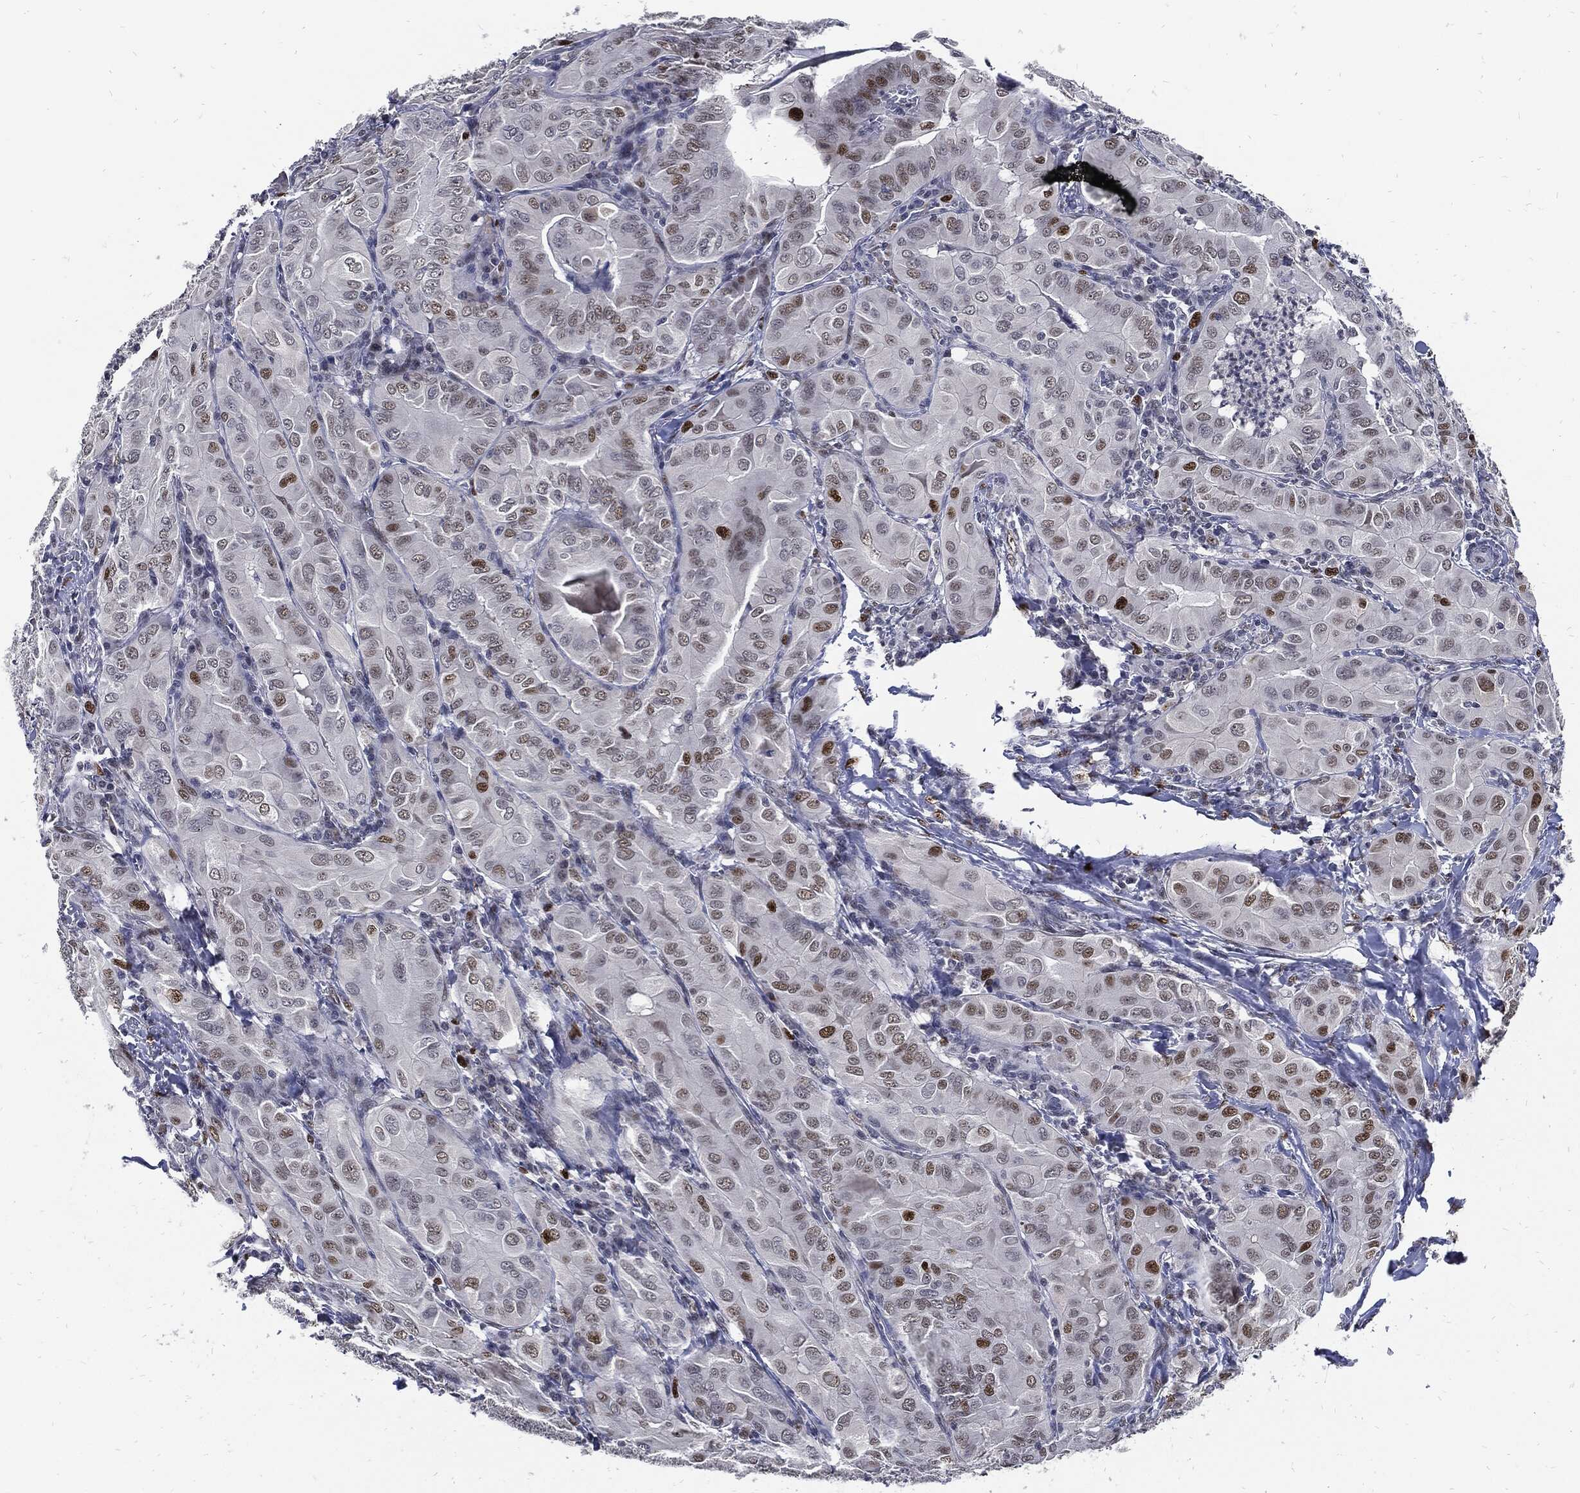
{"staining": {"intensity": "strong", "quantity": "<25%", "location": "nuclear"}, "tissue": "thyroid cancer", "cell_type": "Tumor cells", "image_type": "cancer", "snomed": [{"axis": "morphology", "description": "Papillary adenocarcinoma, NOS"}, {"axis": "topography", "description": "Thyroid gland"}], "caption": "About <25% of tumor cells in human thyroid cancer (papillary adenocarcinoma) reveal strong nuclear protein expression as visualized by brown immunohistochemical staining.", "gene": "NBN", "patient": {"sex": "female", "age": 37}}